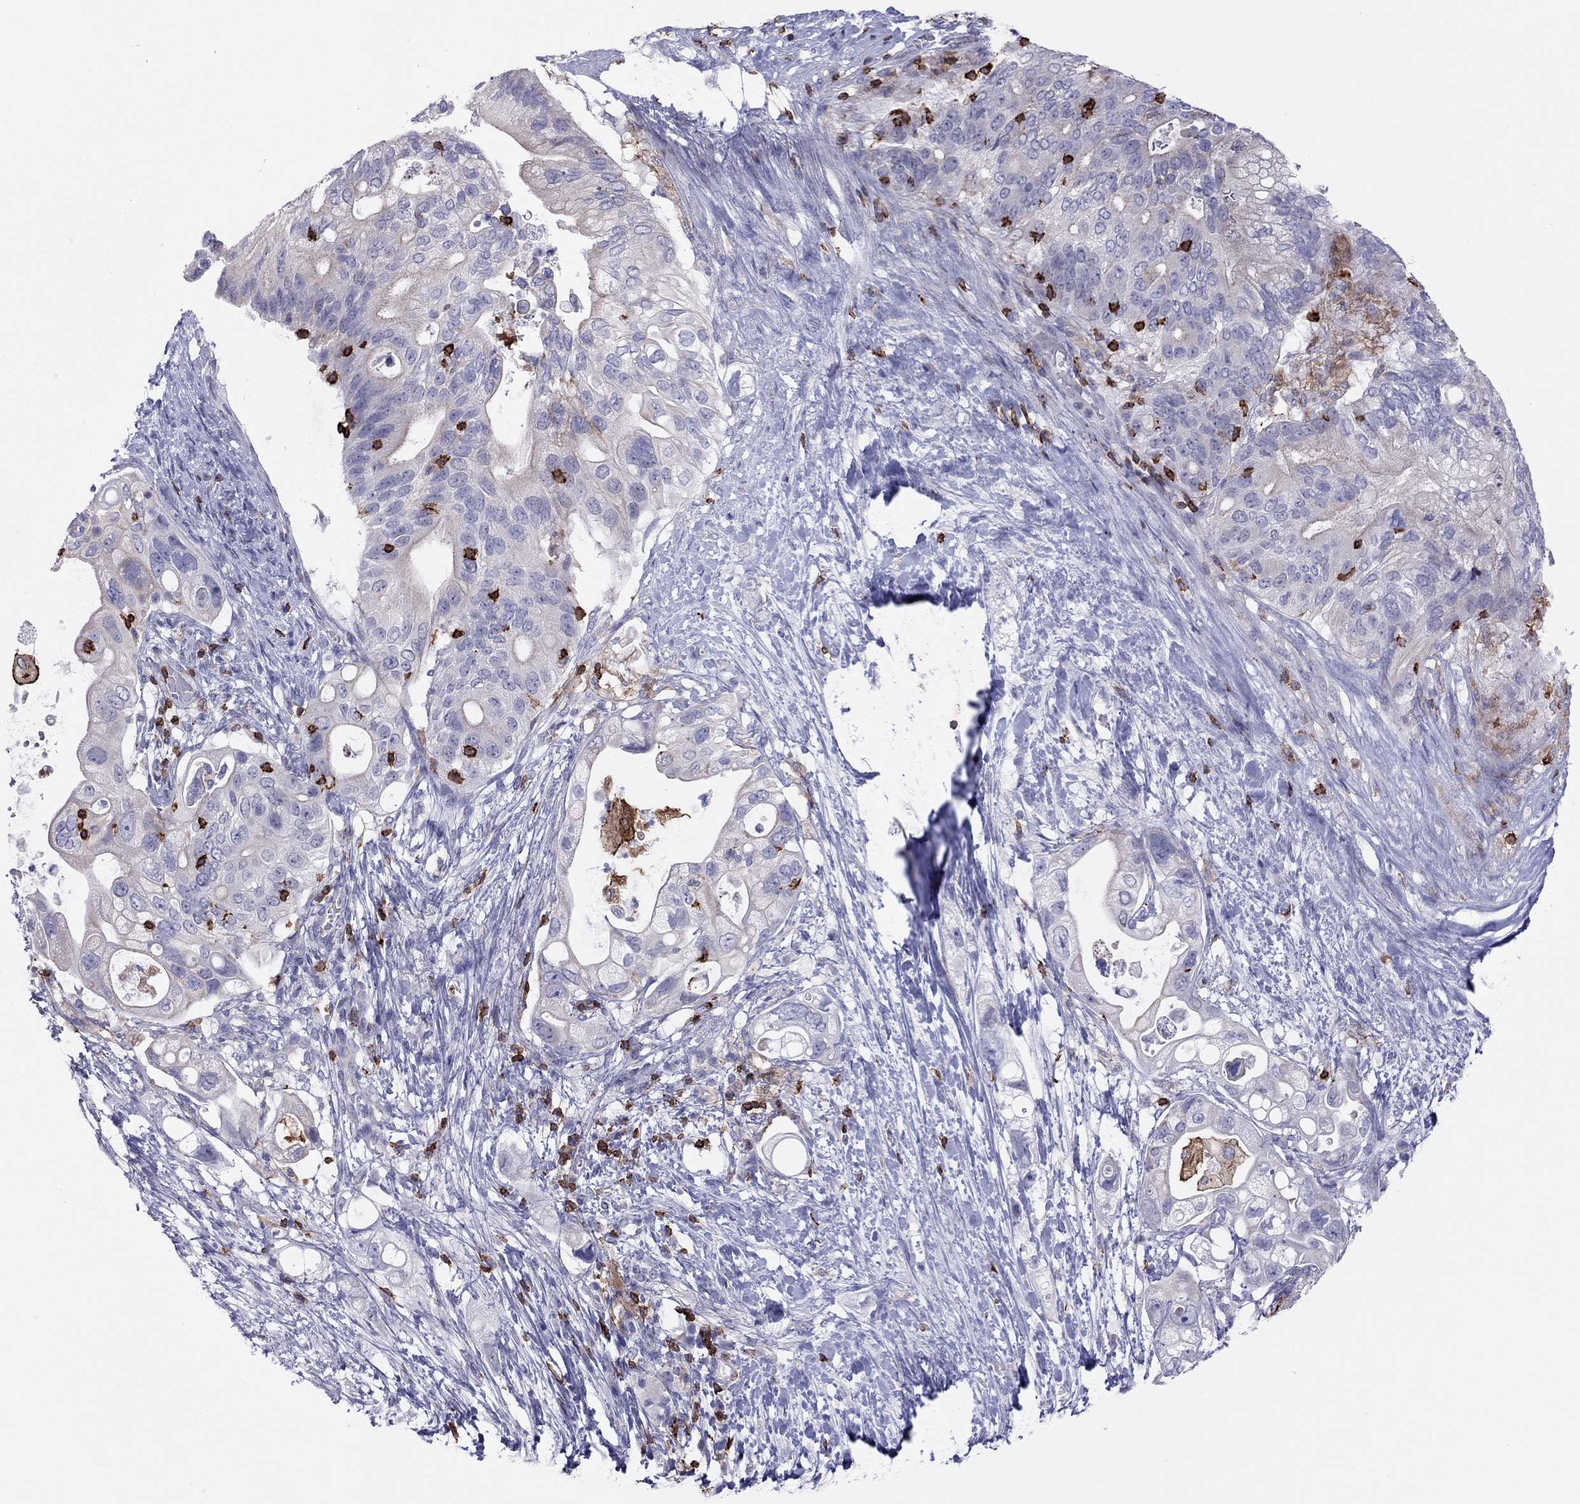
{"staining": {"intensity": "negative", "quantity": "none", "location": "none"}, "tissue": "pancreatic cancer", "cell_type": "Tumor cells", "image_type": "cancer", "snomed": [{"axis": "morphology", "description": "Adenocarcinoma, NOS"}, {"axis": "topography", "description": "Pancreas"}], "caption": "IHC photomicrograph of human pancreatic cancer (adenocarcinoma) stained for a protein (brown), which demonstrates no staining in tumor cells.", "gene": "MND1", "patient": {"sex": "female", "age": 72}}